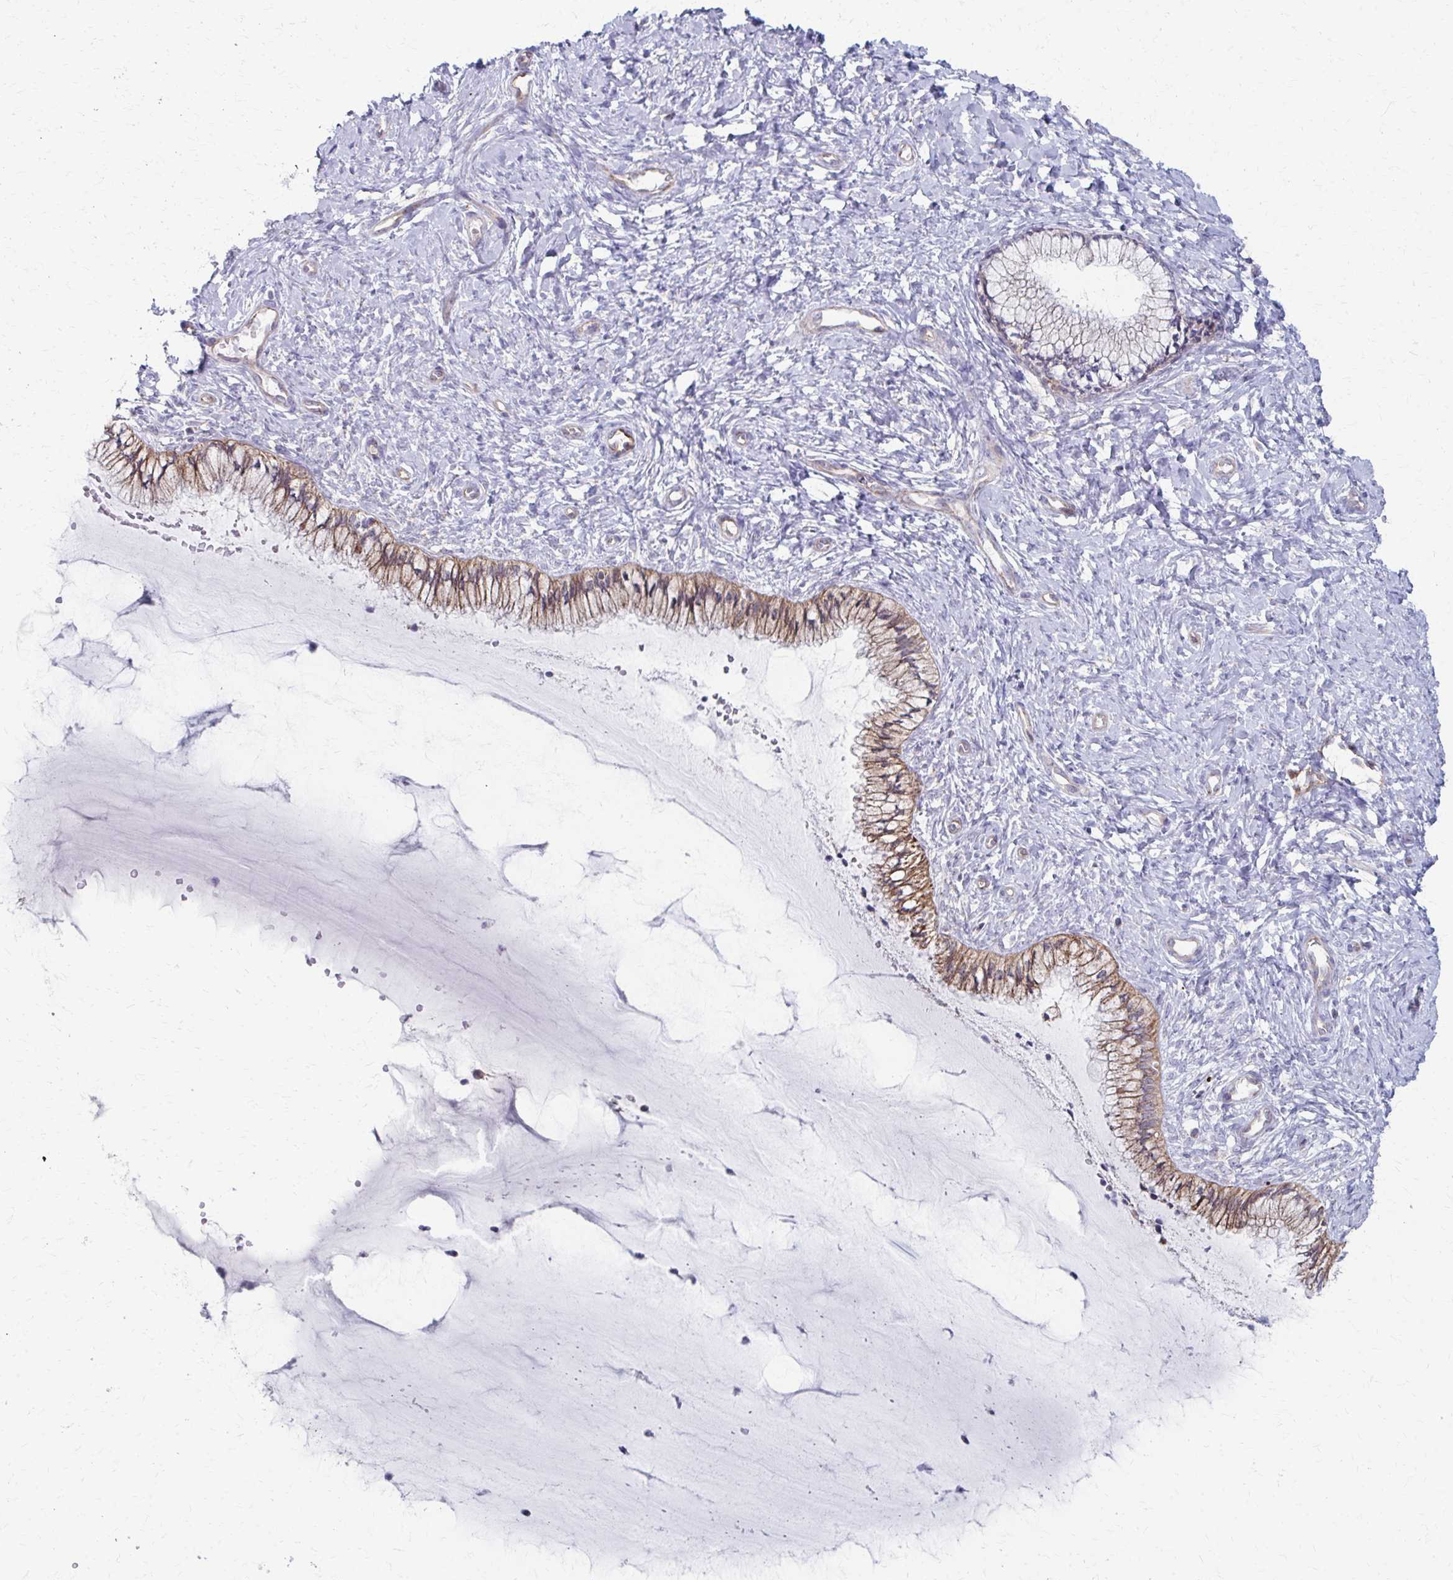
{"staining": {"intensity": "moderate", "quantity": "25%-75%", "location": "cytoplasmic/membranous"}, "tissue": "cervix", "cell_type": "Glandular cells", "image_type": "normal", "snomed": [{"axis": "morphology", "description": "Normal tissue, NOS"}, {"axis": "topography", "description": "Cervix"}], "caption": "Immunohistochemical staining of normal cervix exhibits moderate cytoplasmic/membranous protein staining in approximately 25%-75% of glandular cells. (Stains: DAB in brown, nuclei in blue, Microscopy: brightfield microscopy at high magnification).", "gene": "FAHD1", "patient": {"sex": "female", "age": 37}}